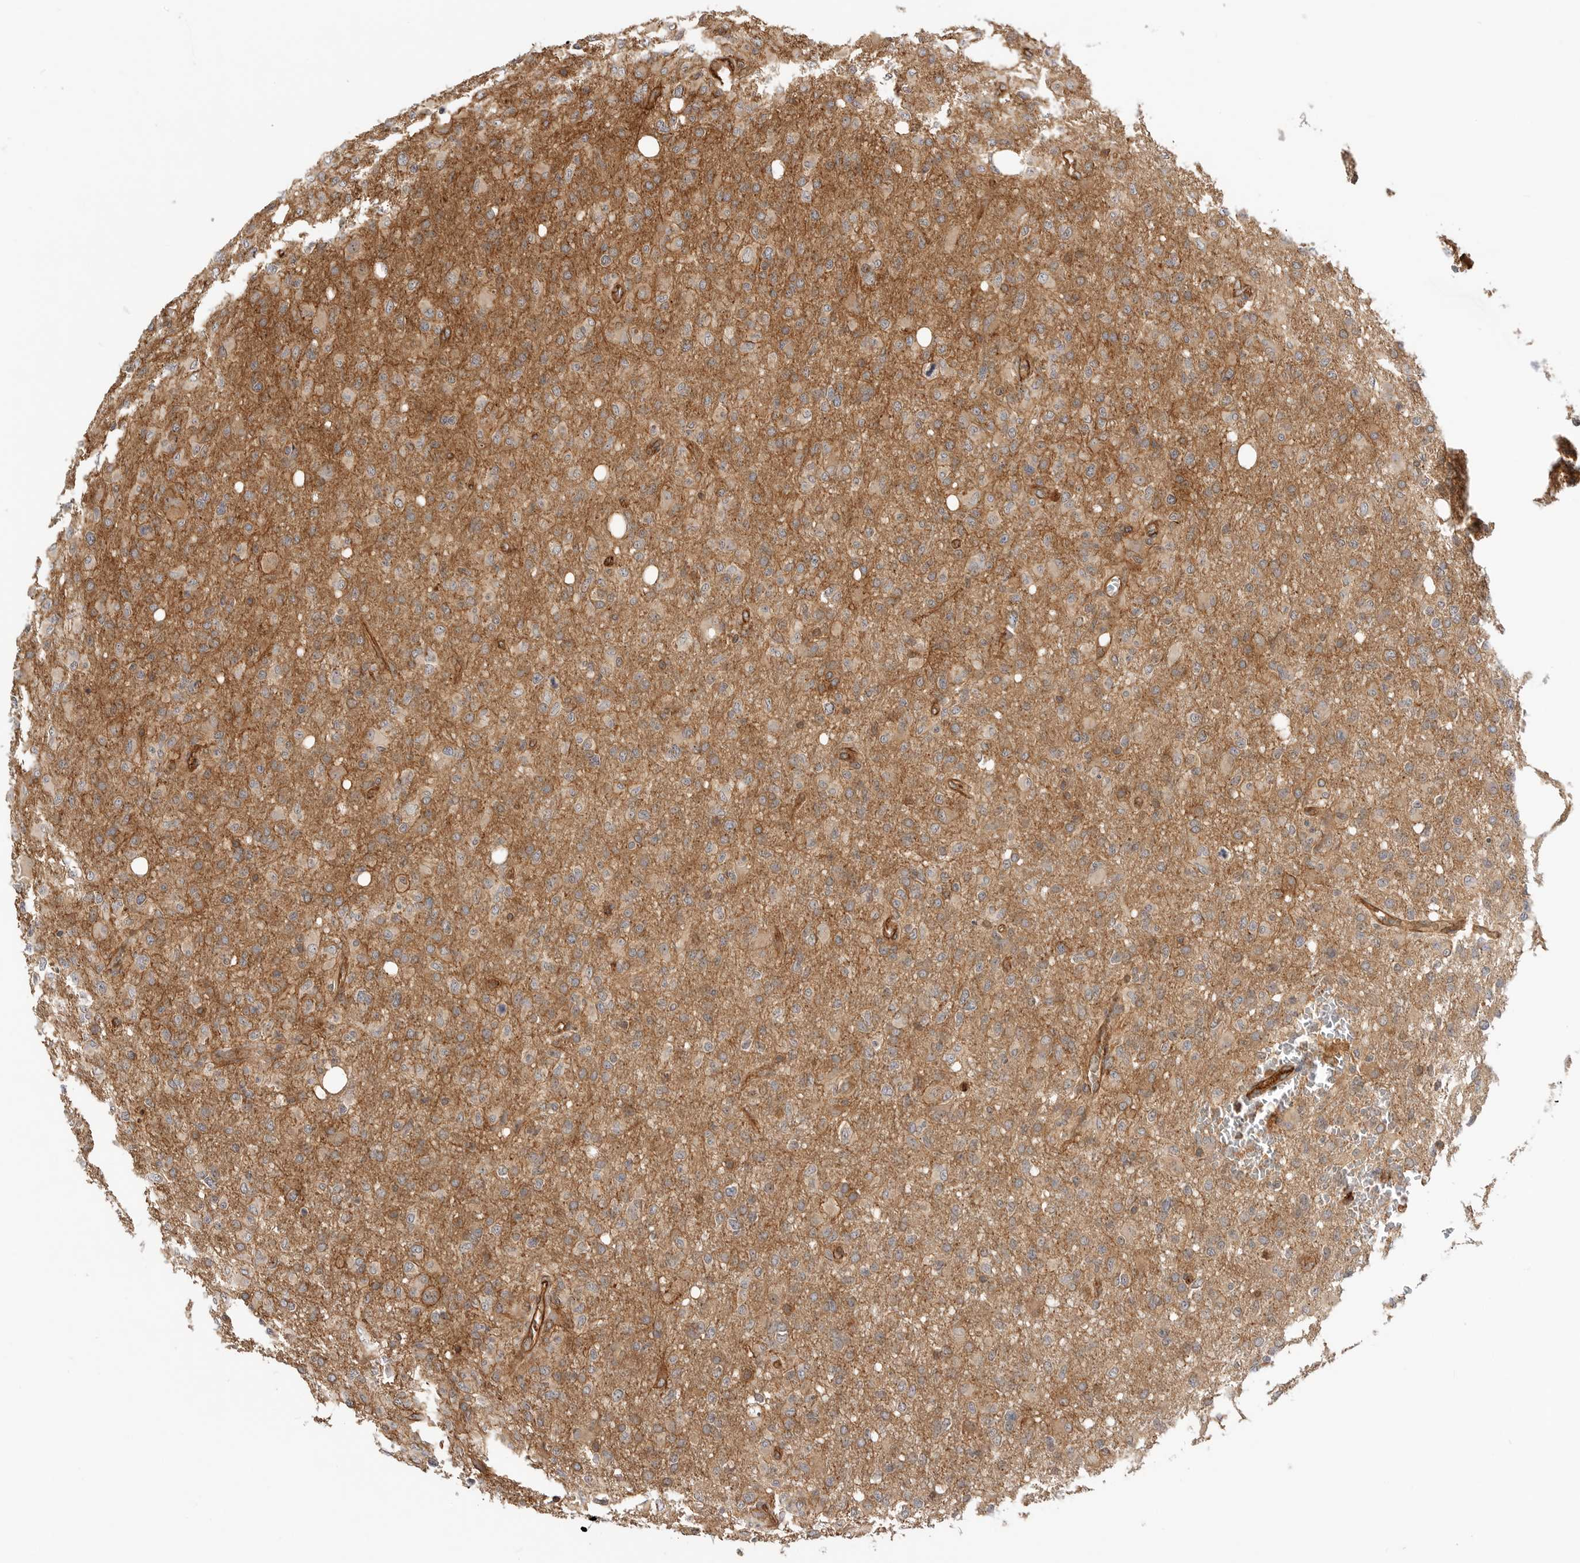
{"staining": {"intensity": "weak", "quantity": "25%-75%", "location": "cytoplasmic/membranous"}, "tissue": "glioma", "cell_type": "Tumor cells", "image_type": "cancer", "snomed": [{"axis": "morphology", "description": "Glioma, malignant, High grade"}, {"axis": "topography", "description": "Brain"}], "caption": "Malignant high-grade glioma was stained to show a protein in brown. There is low levels of weak cytoplasmic/membranous expression in approximately 25%-75% of tumor cells.", "gene": "GPATCH2", "patient": {"sex": "female", "age": 57}}